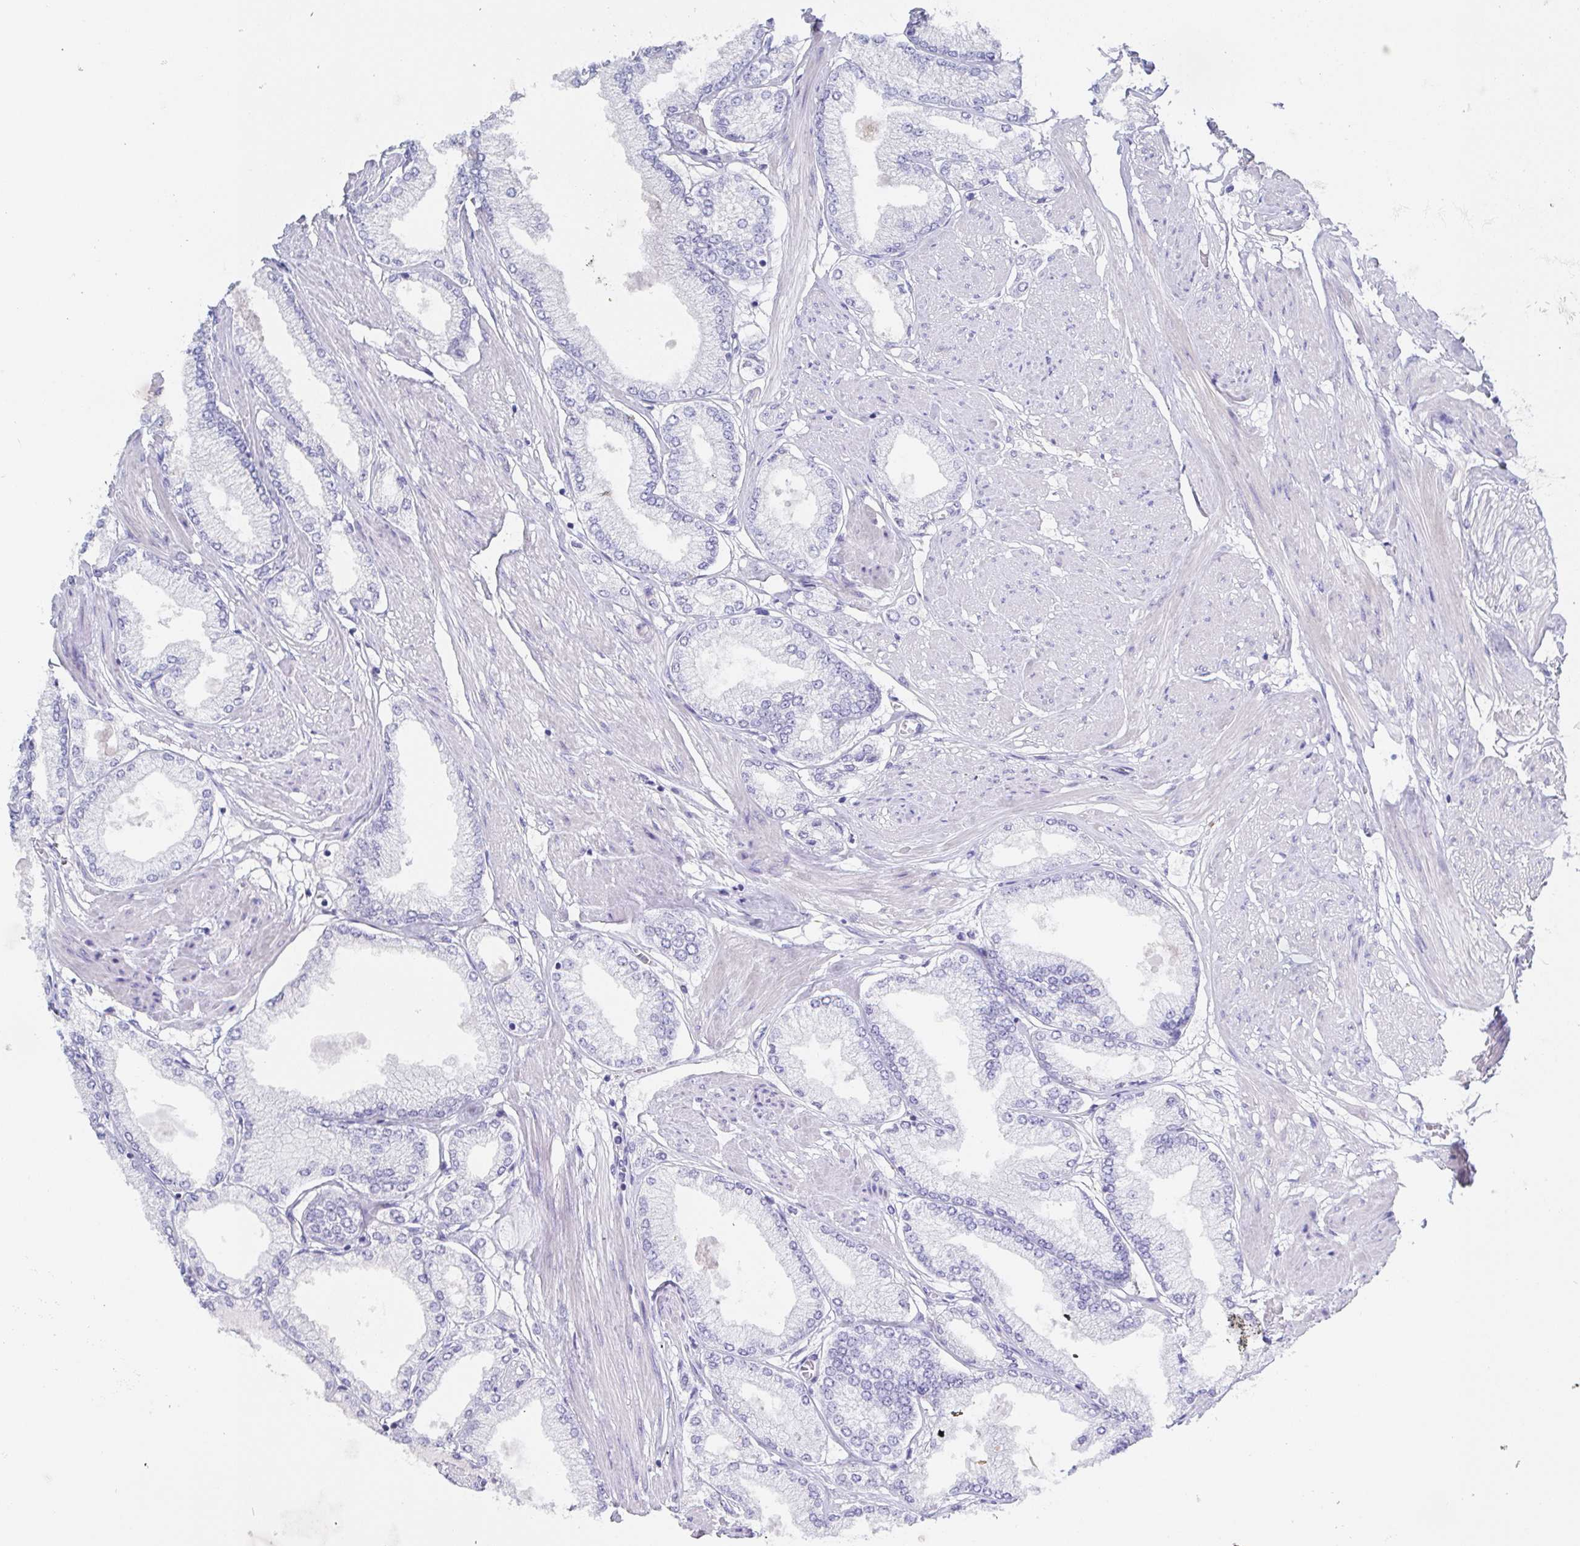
{"staining": {"intensity": "negative", "quantity": "none", "location": "none"}, "tissue": "prostate cancer", "cell_type": "Tumor cells", "image_type": "cancer", "snomed": [{"axis": "morphology", "description": "Adenocarcinoma, High grade"}, {"axis": "topography", "description": "Prostate"}], "caption": "High magnification brightfield microscopy of prostate cancer (high-grade adenocarcinoma) stained with DAB (brown) and counterstained with hematoxylin (blue): tumor cells show no significant staining.", "gene": "SSC4D", "patient": {"sex": "male", "age": 68}}